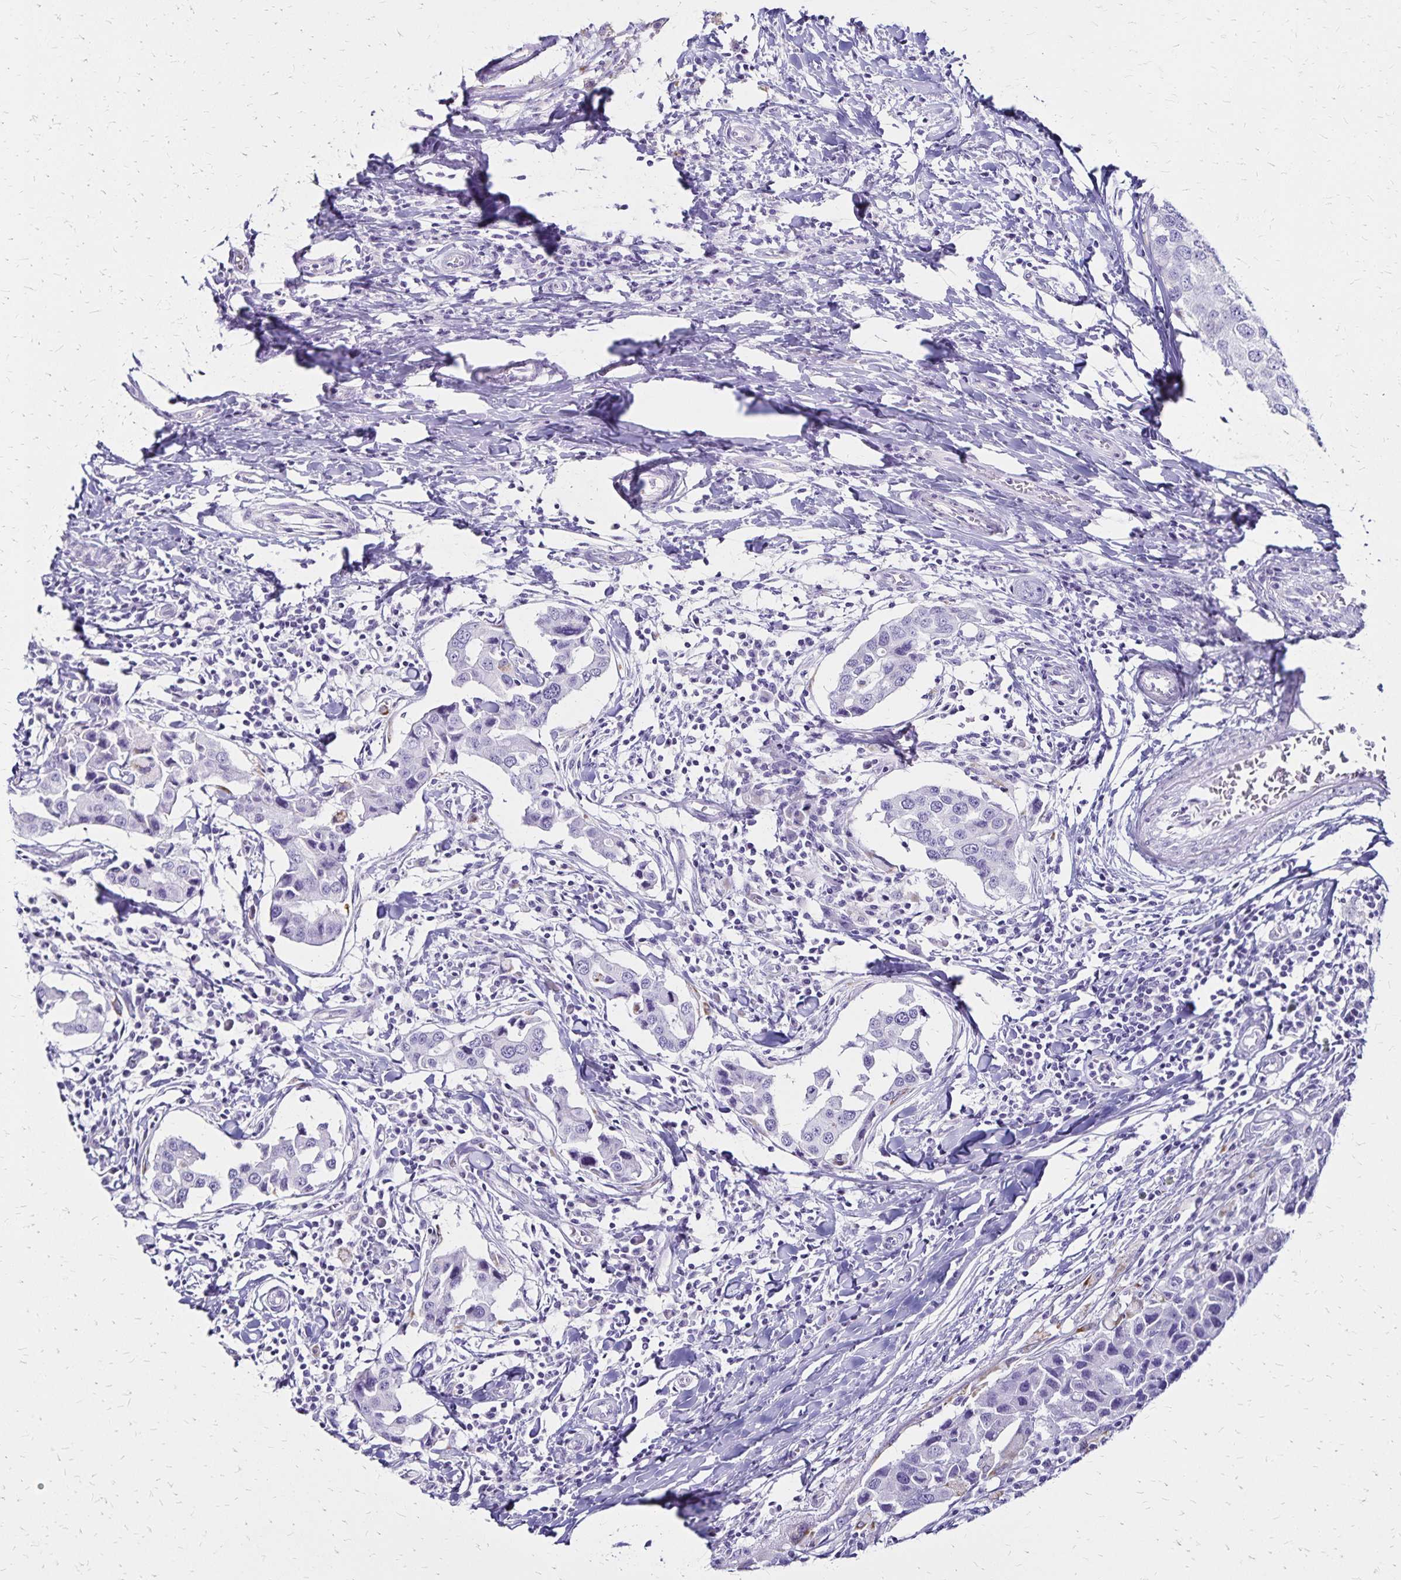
{"staining": {"intensity": "negative", "quantity": "none", "location": "none"}, "tissue": "breast cancer", "cell_type": "Tumor cells", "image_type": "cancer", "snomed": [{"axis": "morphology", "description": "Duct carcinoma"}, {"axis": "topography", "description": "Breast"}], "caption": "Tumor cells show no significant protein positivity in breast cancer.", "gene": "LIN28B", "patient": {"sex": "female", "age": 27}}